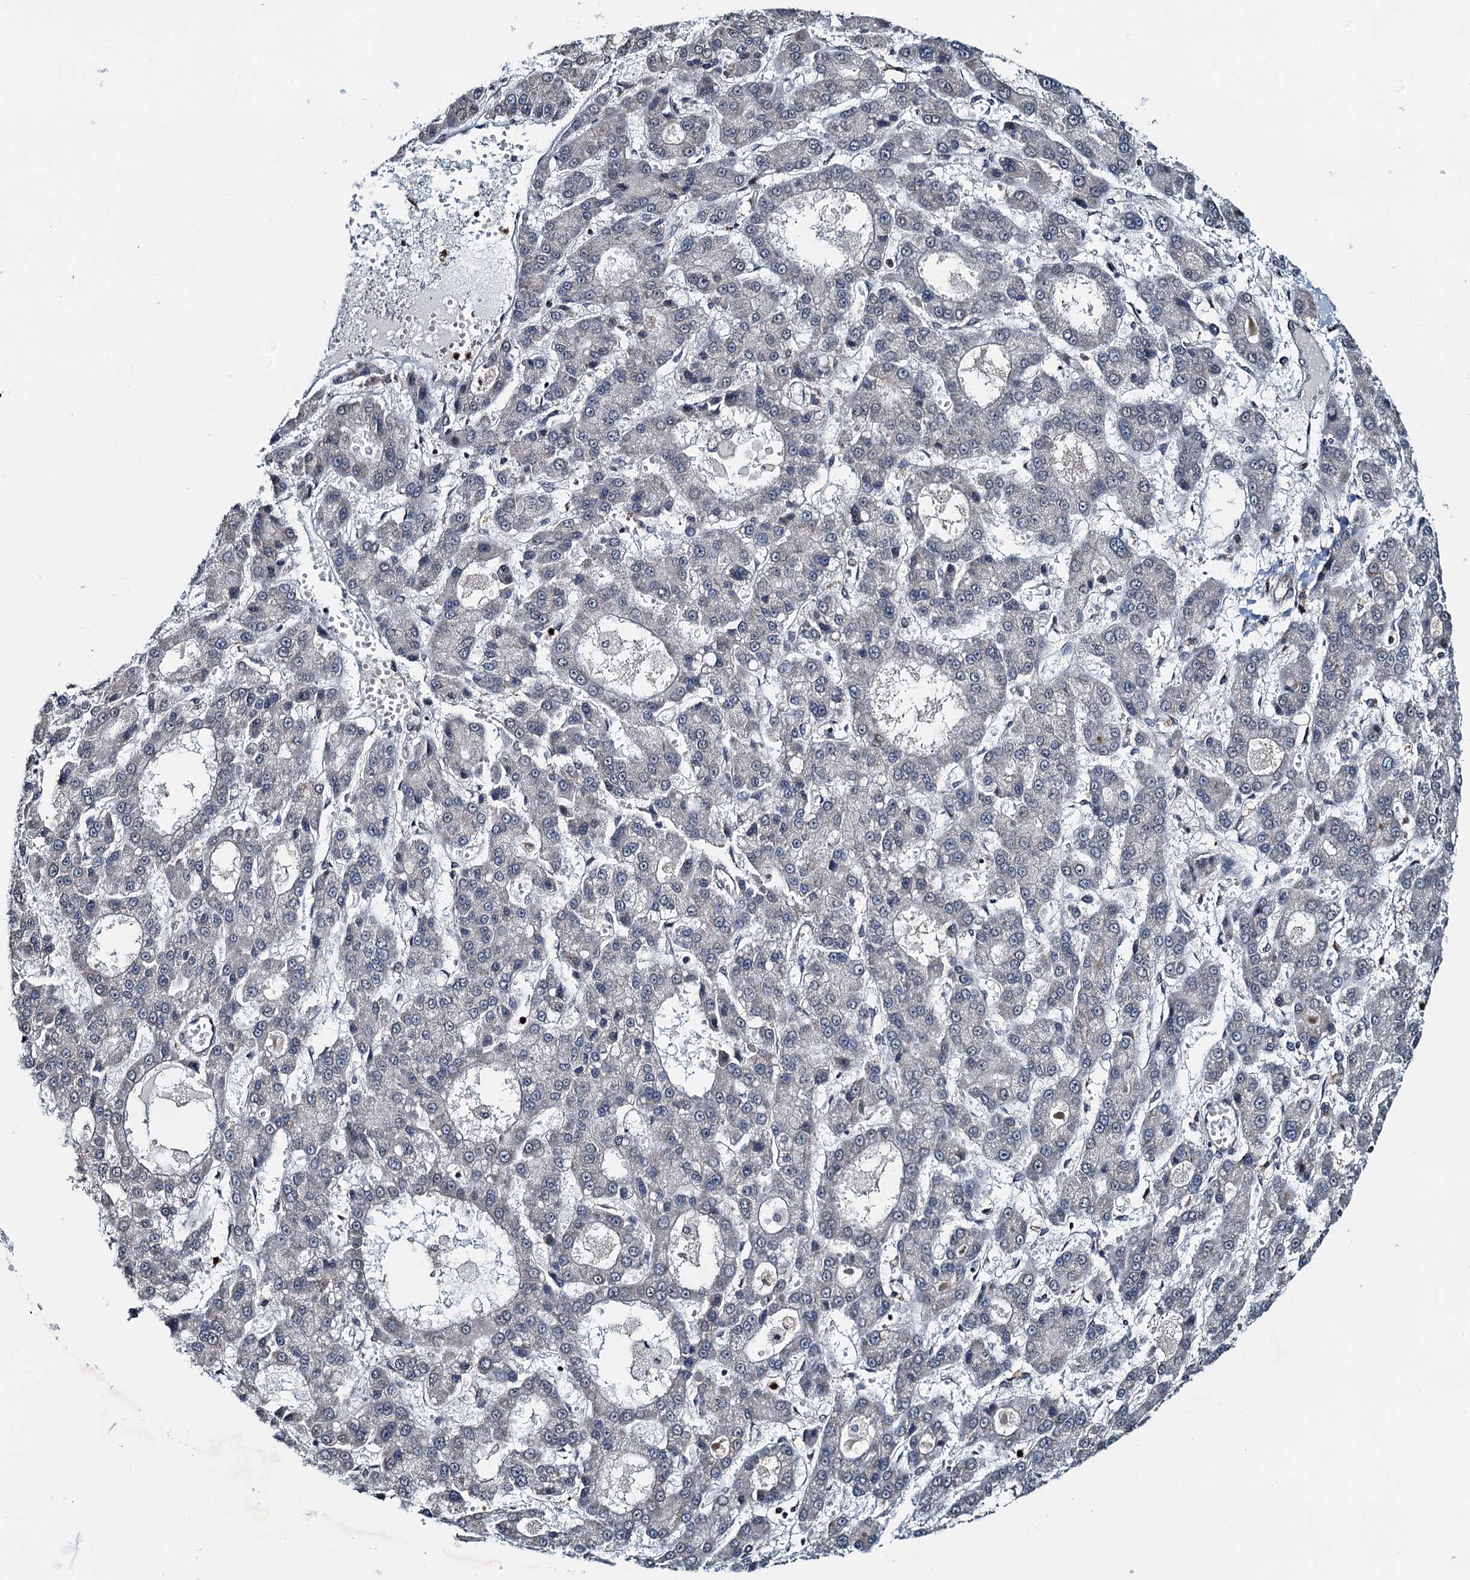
{"staining": {"intensity": "negative", "quantity": "none", "location": "none"}, "tissue": "liver cancer", "cell_type": "Tumor cells", "image_type": "cancer", "snomed": [{"axis": "morphology", "description": "Carcinoma, Hepatocellular, NOS"}, {"axis": "topography", "description": "Liver"}], "caption": "DAB immunohistochemical staining of human hepatocellular carcinoma (liver) shows no significant expression in tumor cells. The staining is performed using DAB (3,3'-diaminobenzidine) brown chromogen with nuclei counter-stained in using hematoxylin.", "gene": "WHAMM", "patient": {"sex": "male", "age": 70}}